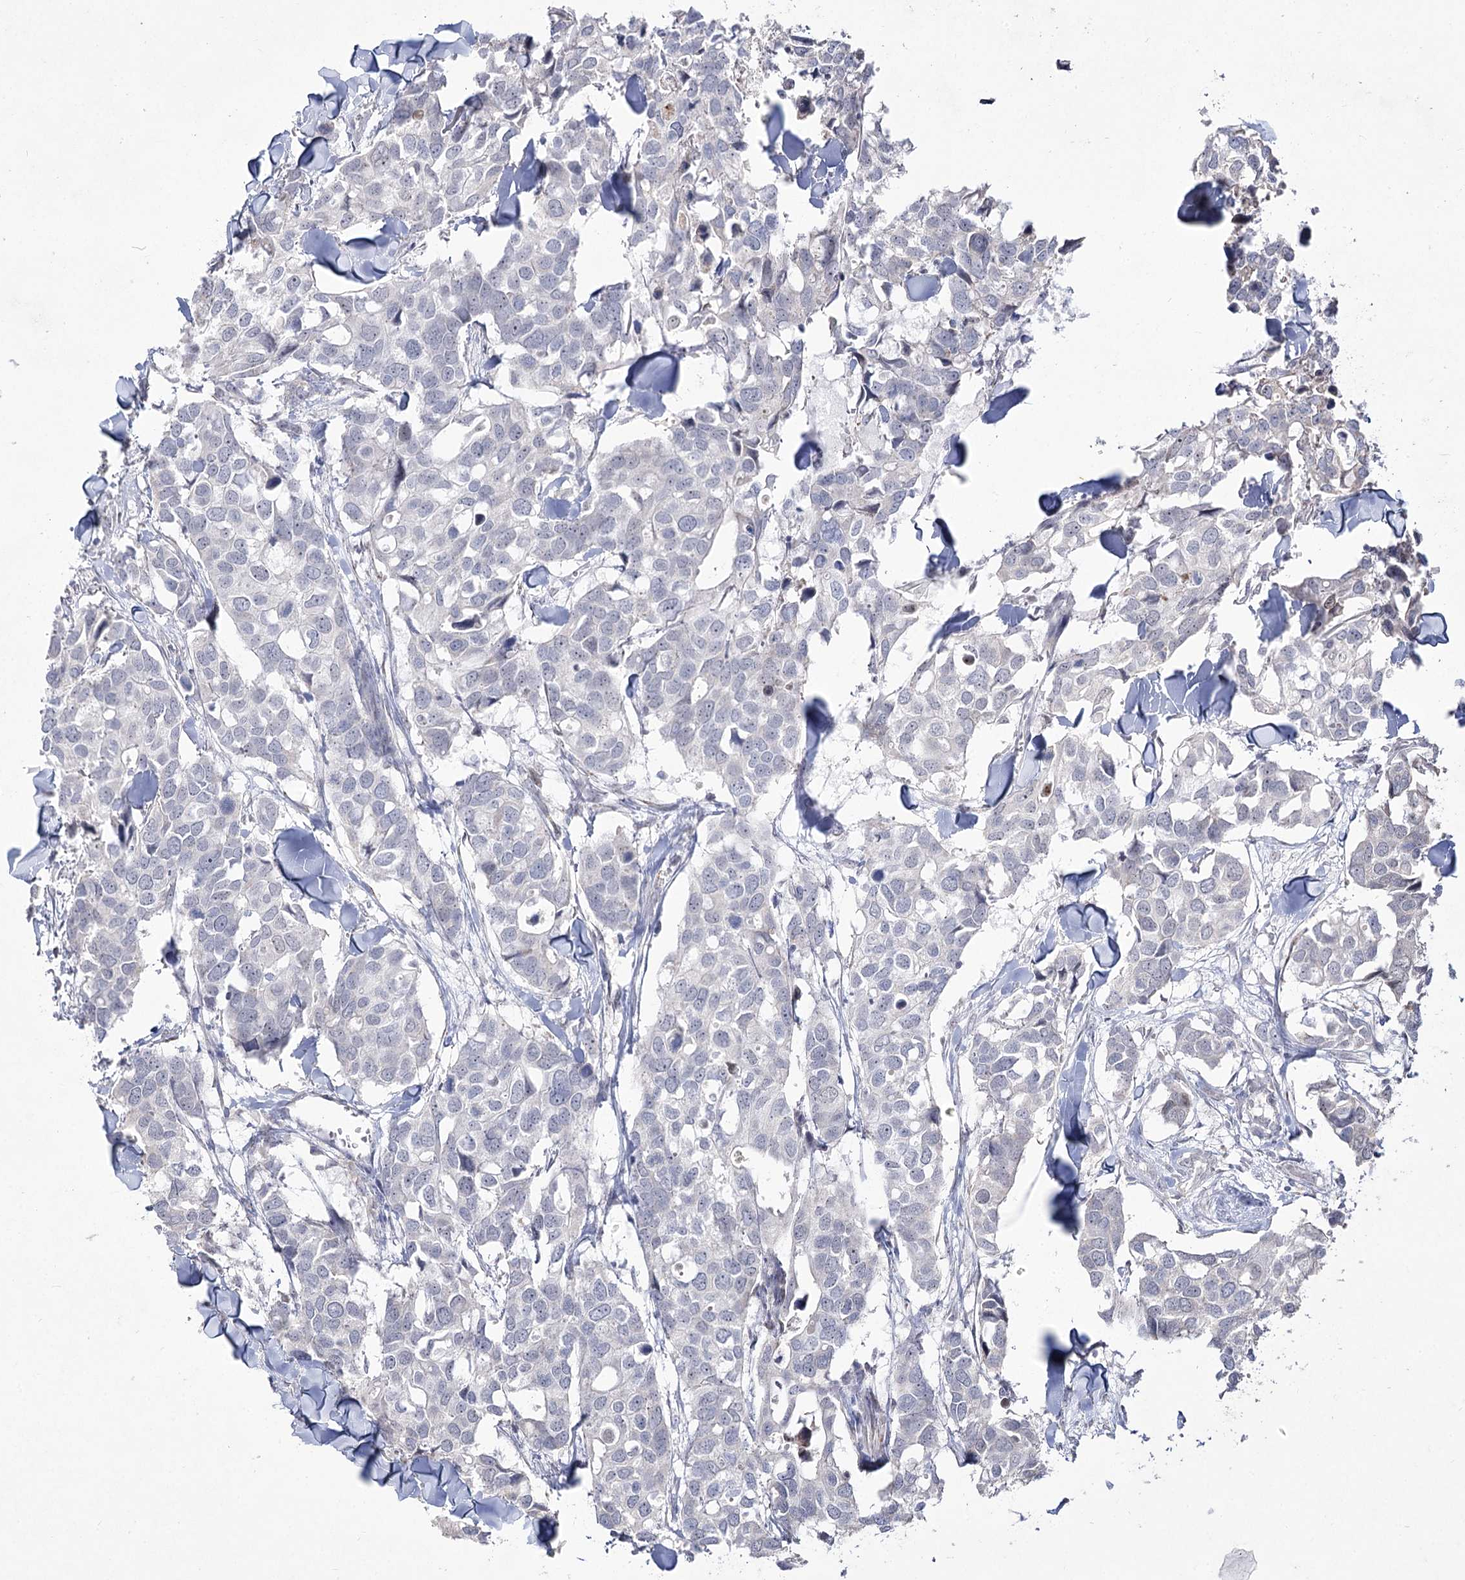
{"staining": {"intensity": "negative", "quantity": "none", "location": "none"}, "tissue": "breast cancer", "cell_type": "Tumor cells", "image_type": "cancer", "snomed": [{"axis": "morphology", "description": "Duct carcinoma"}, {"axis": "topography", "description": "Breast"}], "caption": "Tumor cells show no significant expression in invasive ductal carcinoma (breast).", "gene": "DDX50", "patient": {"sex": "female", "age": 83}}